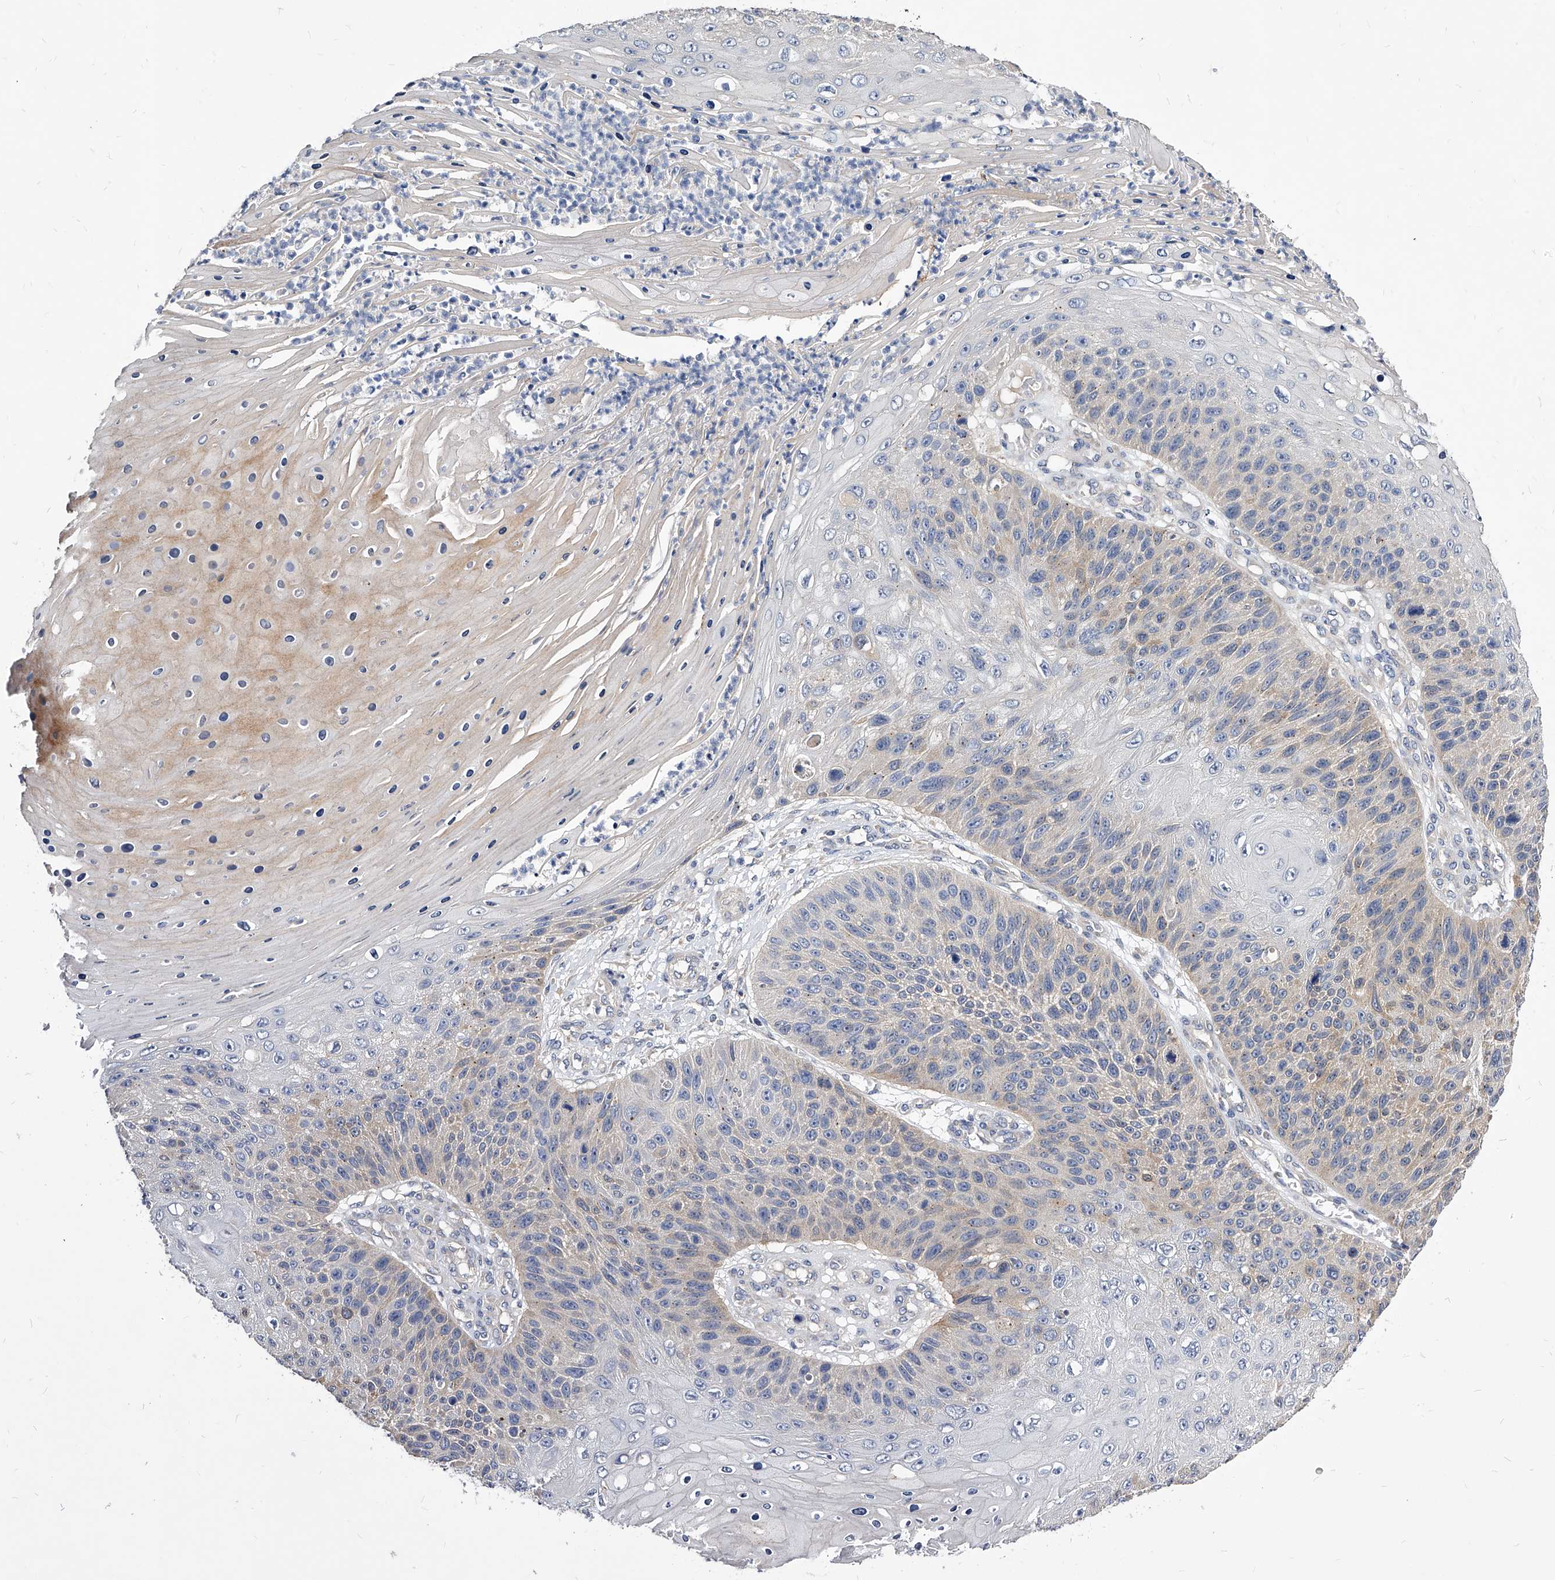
{"staining": {"intensity": "weak", "quantity": "<25%", "location": "cytoplasmic/membranous"}, "tissue": "skin cancer", "cell_type": "Tumor cells", "image_type": "cancer", "snomed": [{"axis": "morphology", "description": "Squamous cell carcinoma, NOS"}, {"axis": "topography", "description": "Skin"}], "caption": "Immunohistochemistry (IHC) micrograph of neoplastic tissue: human skin squamous cell carcinoma stained with DAB (3,3'-diaminobenzidine) shows no significant protein staining in tumor cells.", "gene": "ARL4C", "patient": {"sex": "female", "age": 88}}